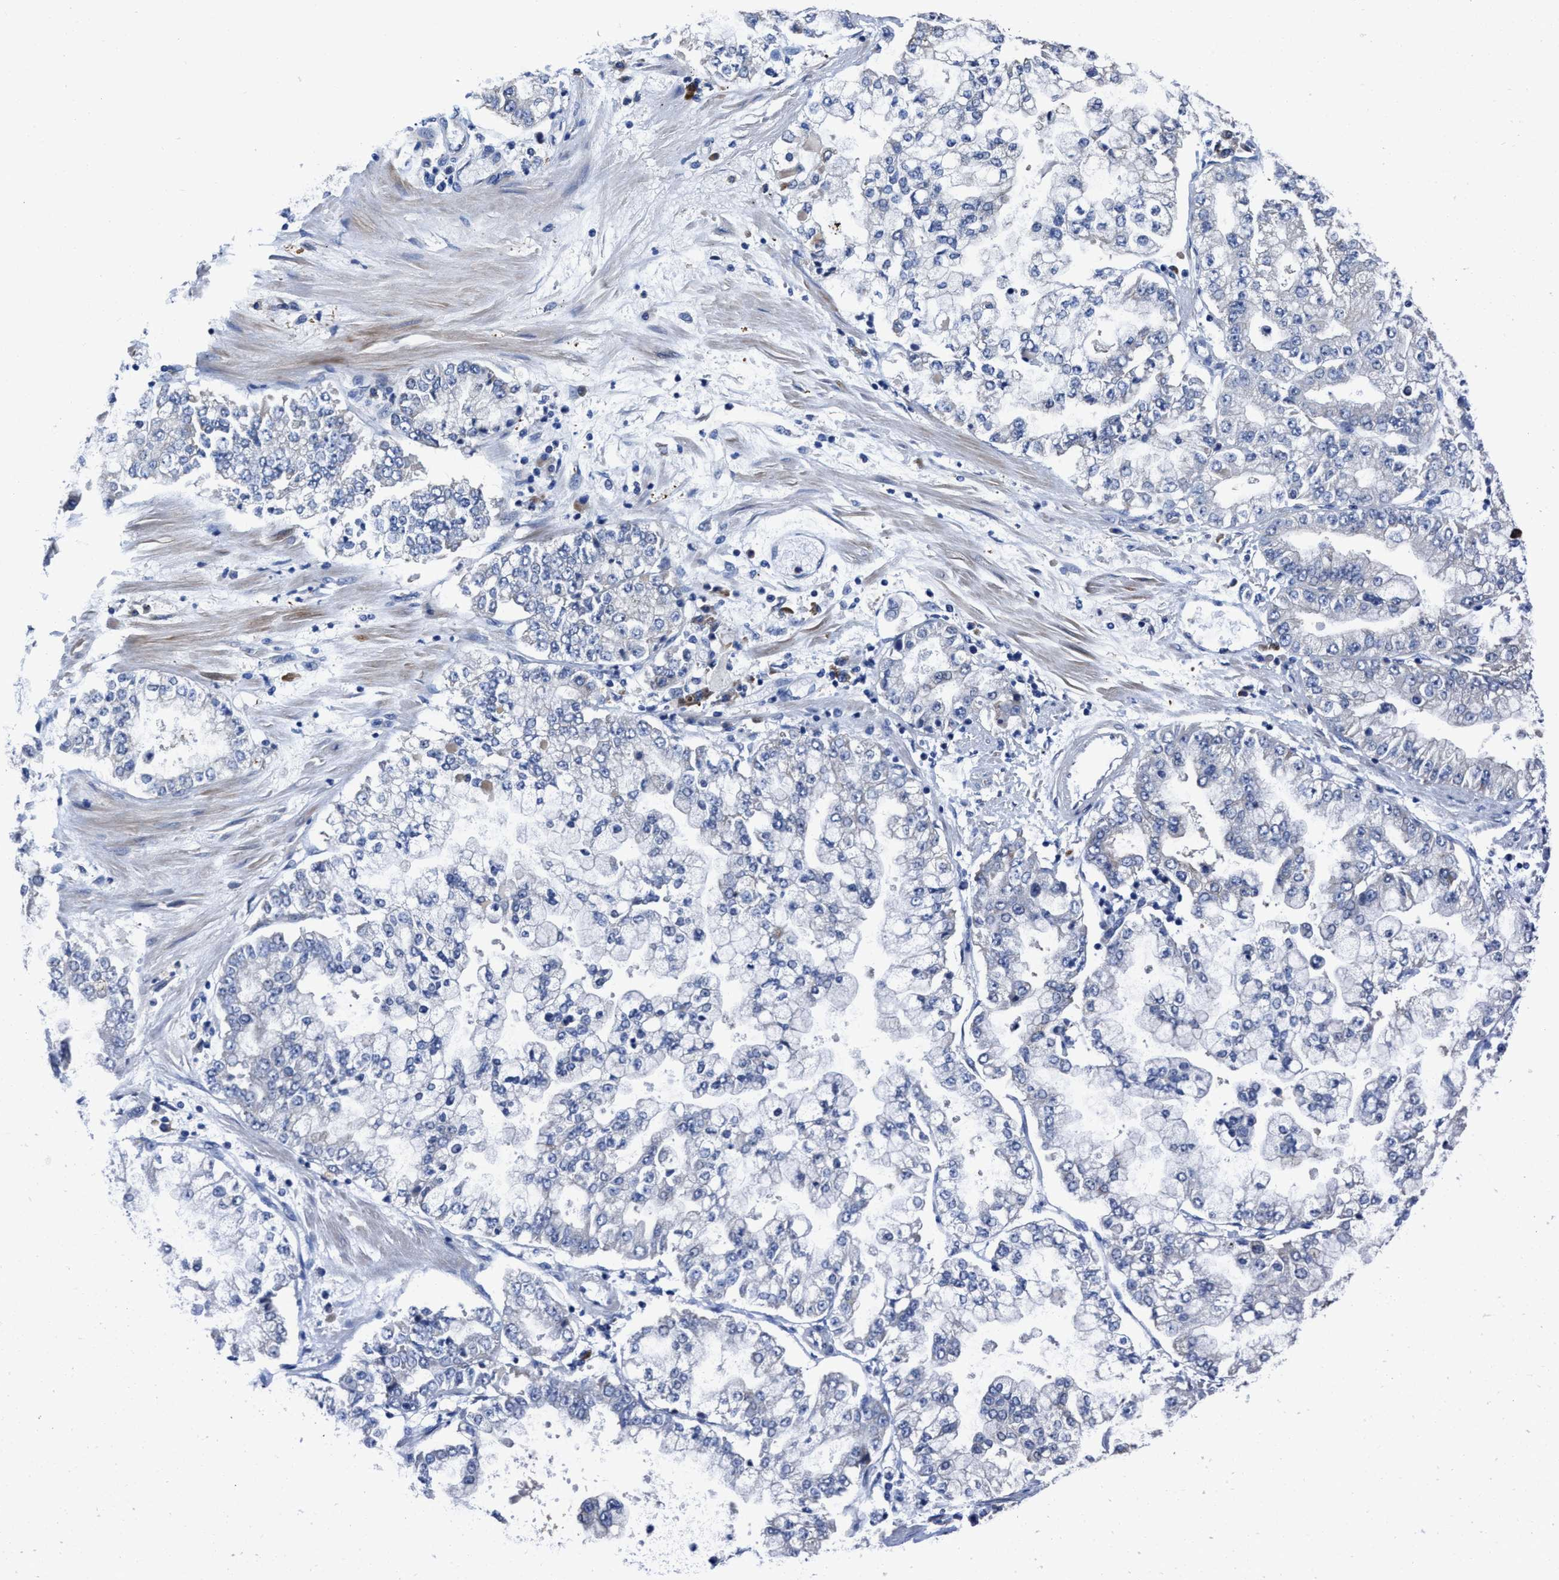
{"staining": {"intensity": "negative", "quantity": "none", "location": "none"}, "tissue": "stomach cancer", "cell_type": "Tumor cells", "image_type": "cancer", "snomed": [{"axis": "morphology", "description": "Adenocarcinoma, NOS"}, {"axis": "topography", "description": "Stomach"}], "caption": "An image of human stomach cancer is negative for staining in tumor cells. Brightfield microscopy of immunohistochemistry stained with DAB (brown) and hematoxylin (blue), captured at high magnification.", "gene": "HOOK1", "patient": {"sex": "male", "age": 76}}